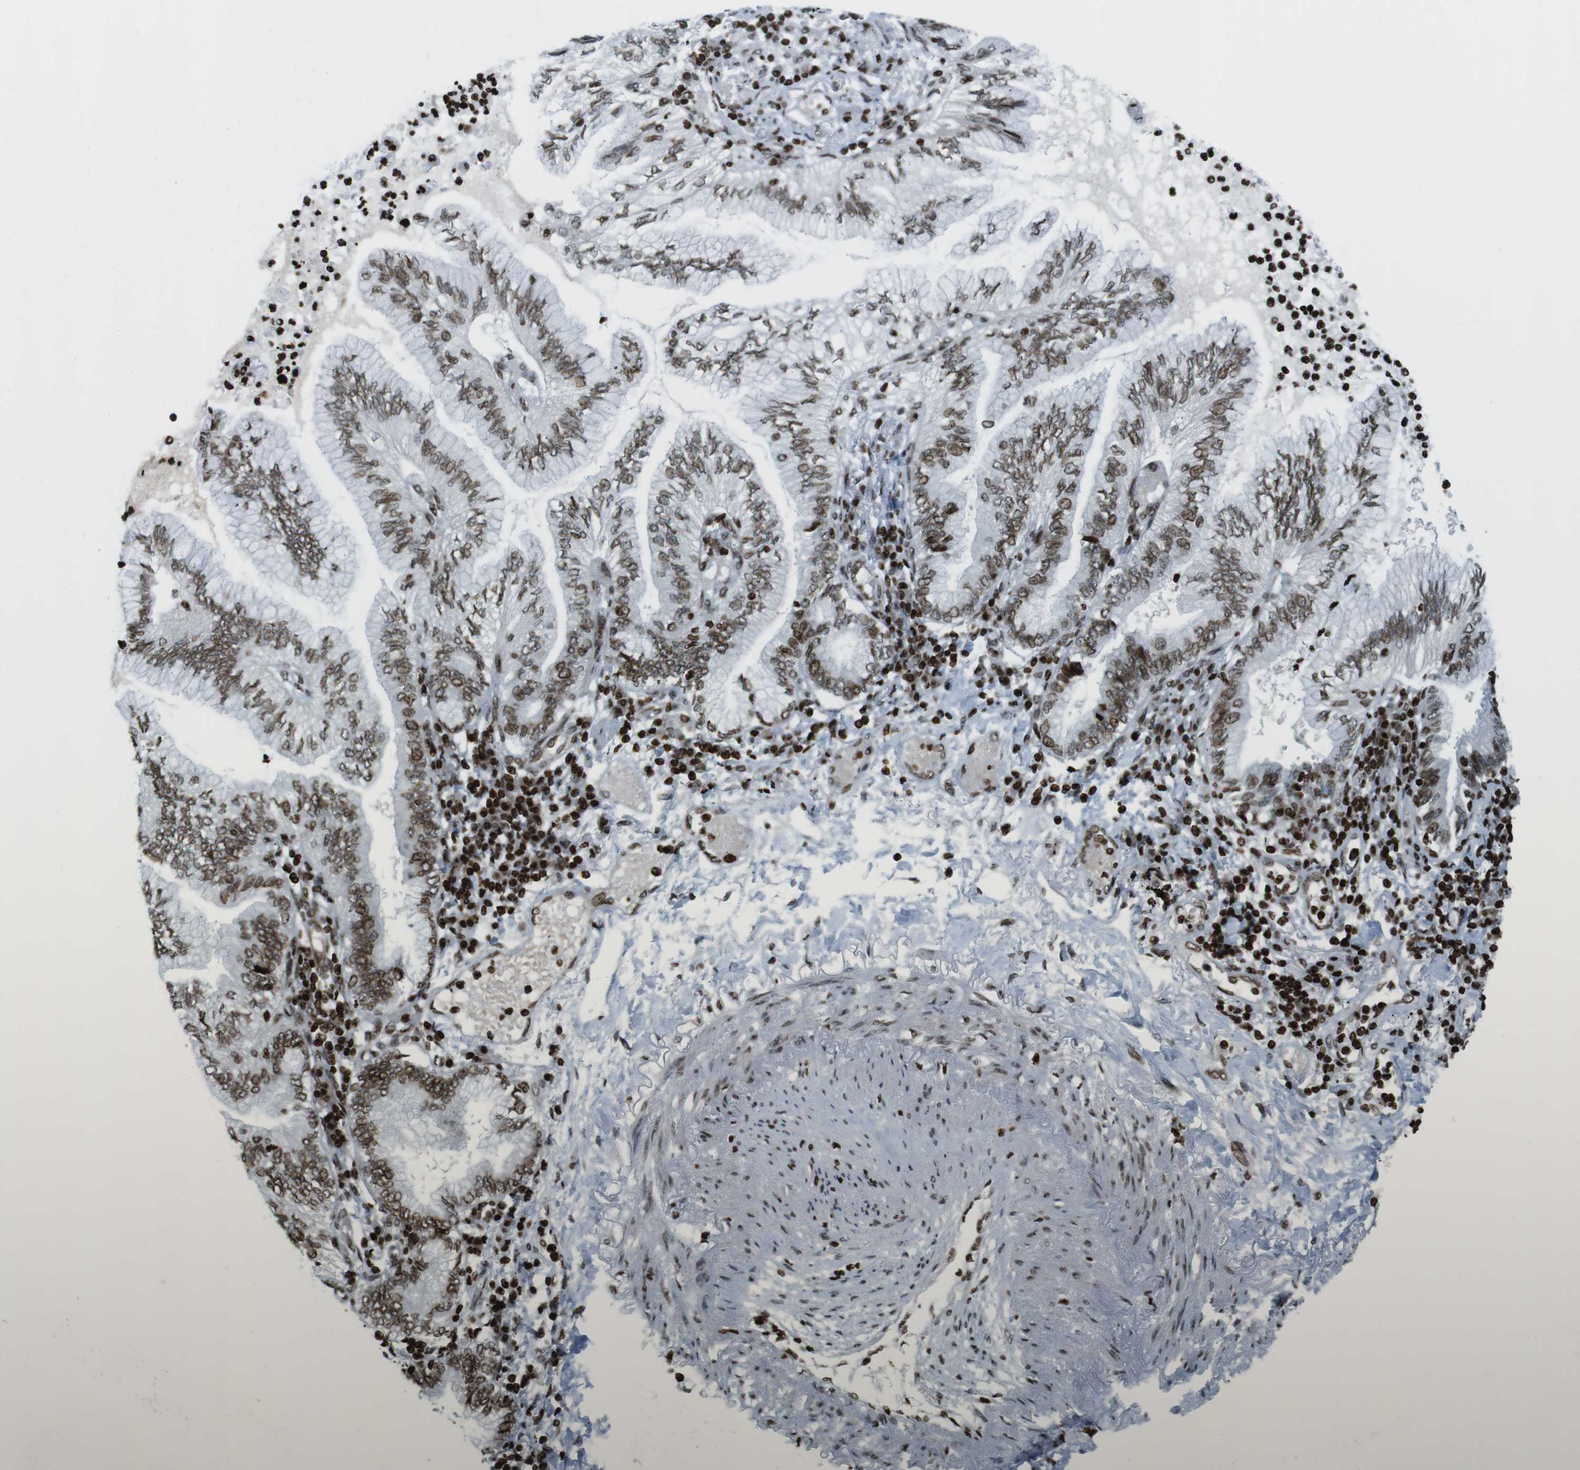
{"staining": {"intensity": "moderate", "quantity": ">75%", "location": "nuclear"}, "tissue": "lung cancer", "cell_type": "Tumor cells", "image_type": "cancer", "snomed": [{"axis": "morphology", "description": "Normal tissue, NOS"}, {"axis": "morphology", "description": "Adenocarcinoma, NOS"}, {"axis": "topography", "description": "Bronchus"}, {"axis": "topography", "description": "Lung"}], "caption": "Immunohistochemistry photomicrograph of neoplastic tissue: human lung cancer stained using immunohistochemistry (IHC) displays medium levels of moderate protein expression localized specifically in the nuclear of tumor cells, appearing as a nuclear brown color.", "gene": "H2AC8", "patient": {"sex": "female", "age": 70}}